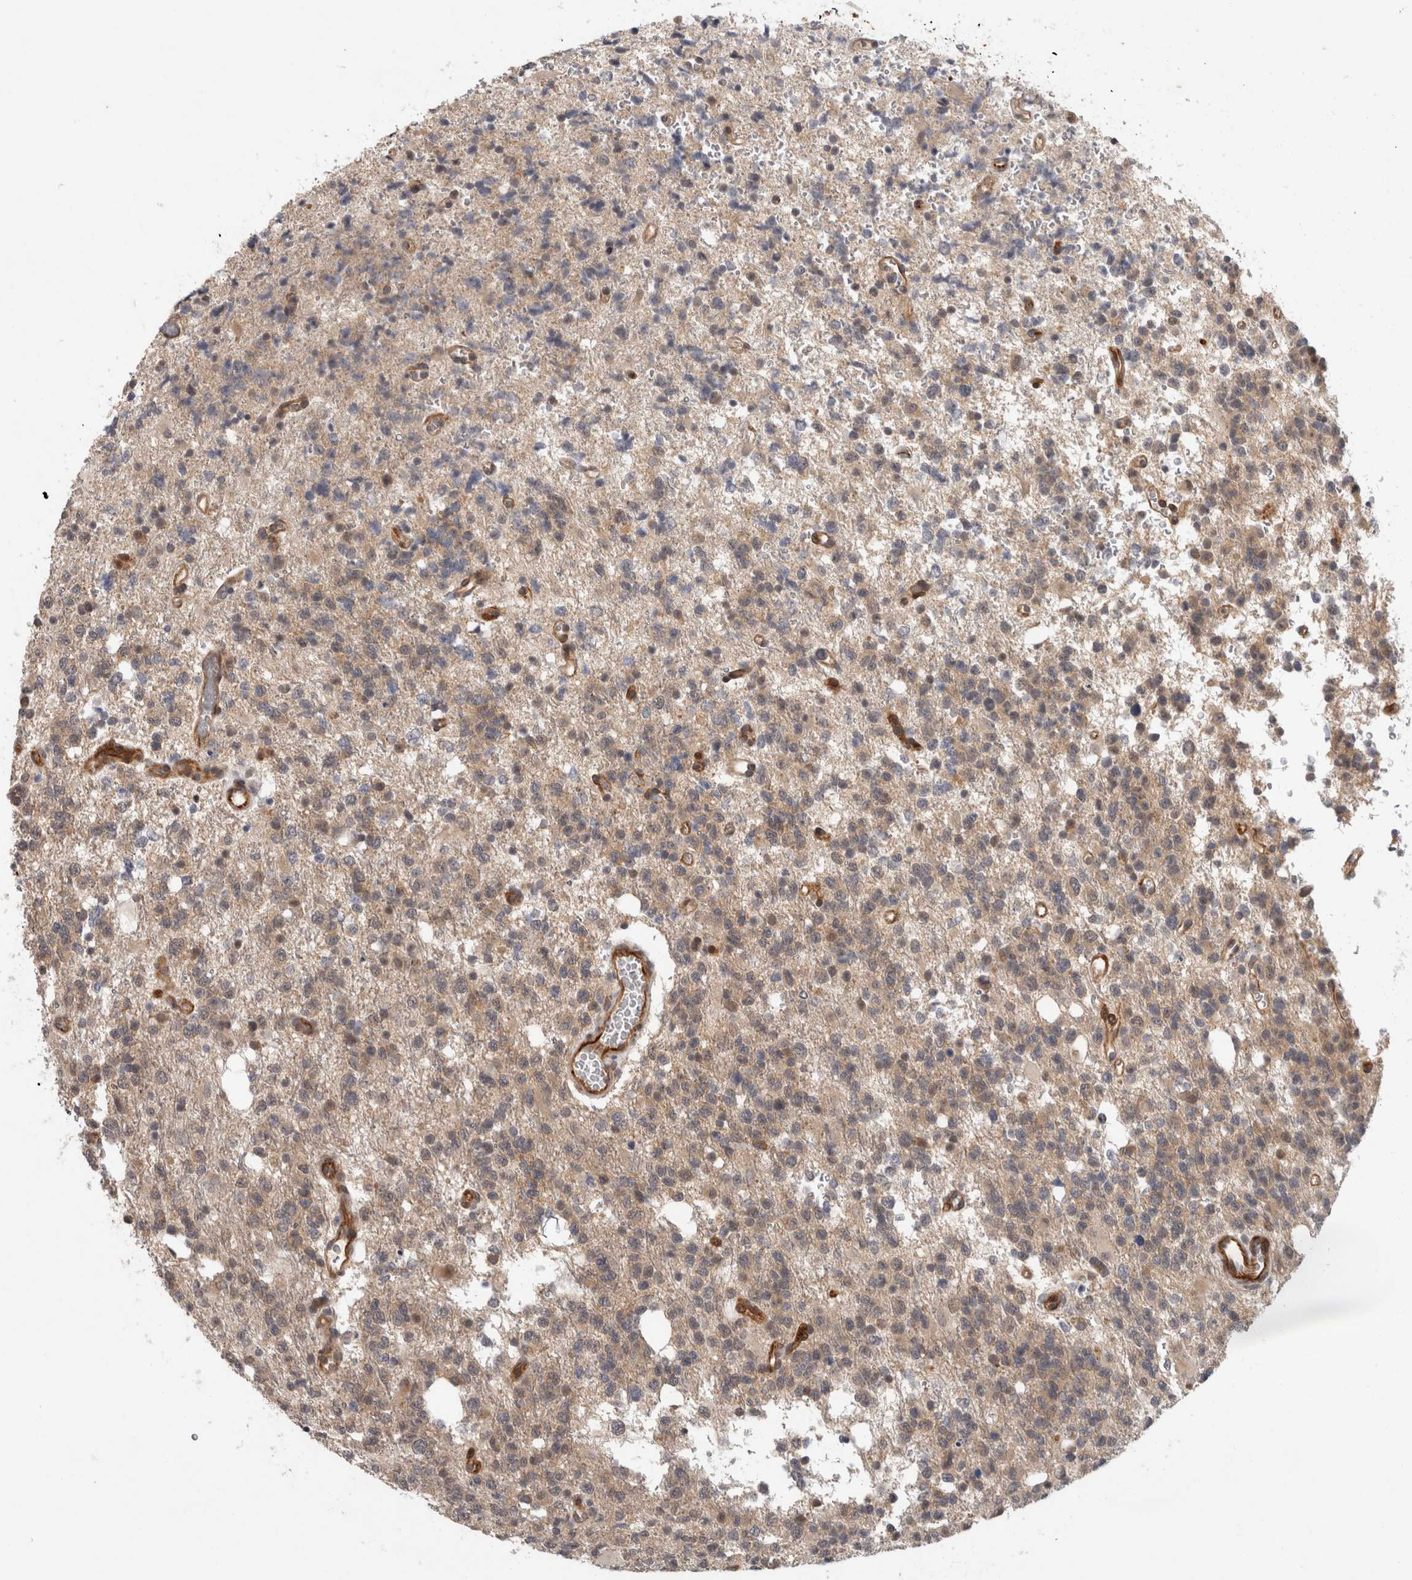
{"staining": {"intensity": "weak", "quantity": ">75%", "location": "cytoplasmic/membranous"}, "tissue": "glioma", "cell_type": "Tumor cells", "image_type": "cancer", "snomed": [{"axis": "morphology", "description": "Glioma, malignant, High grade"}, {"axis": "topography", "description": "Brain"}], "caption": "Immunohistochemistry photomicrograph of malignant glioma (high-grade) stained for a protein (brown), which exhibits low levels of weak cytoplasmic/membranous positivity in approximately >75% of tumor cells.", "gene": "CRISPLD1", "patient": {"sex": "female", "age": 62}}